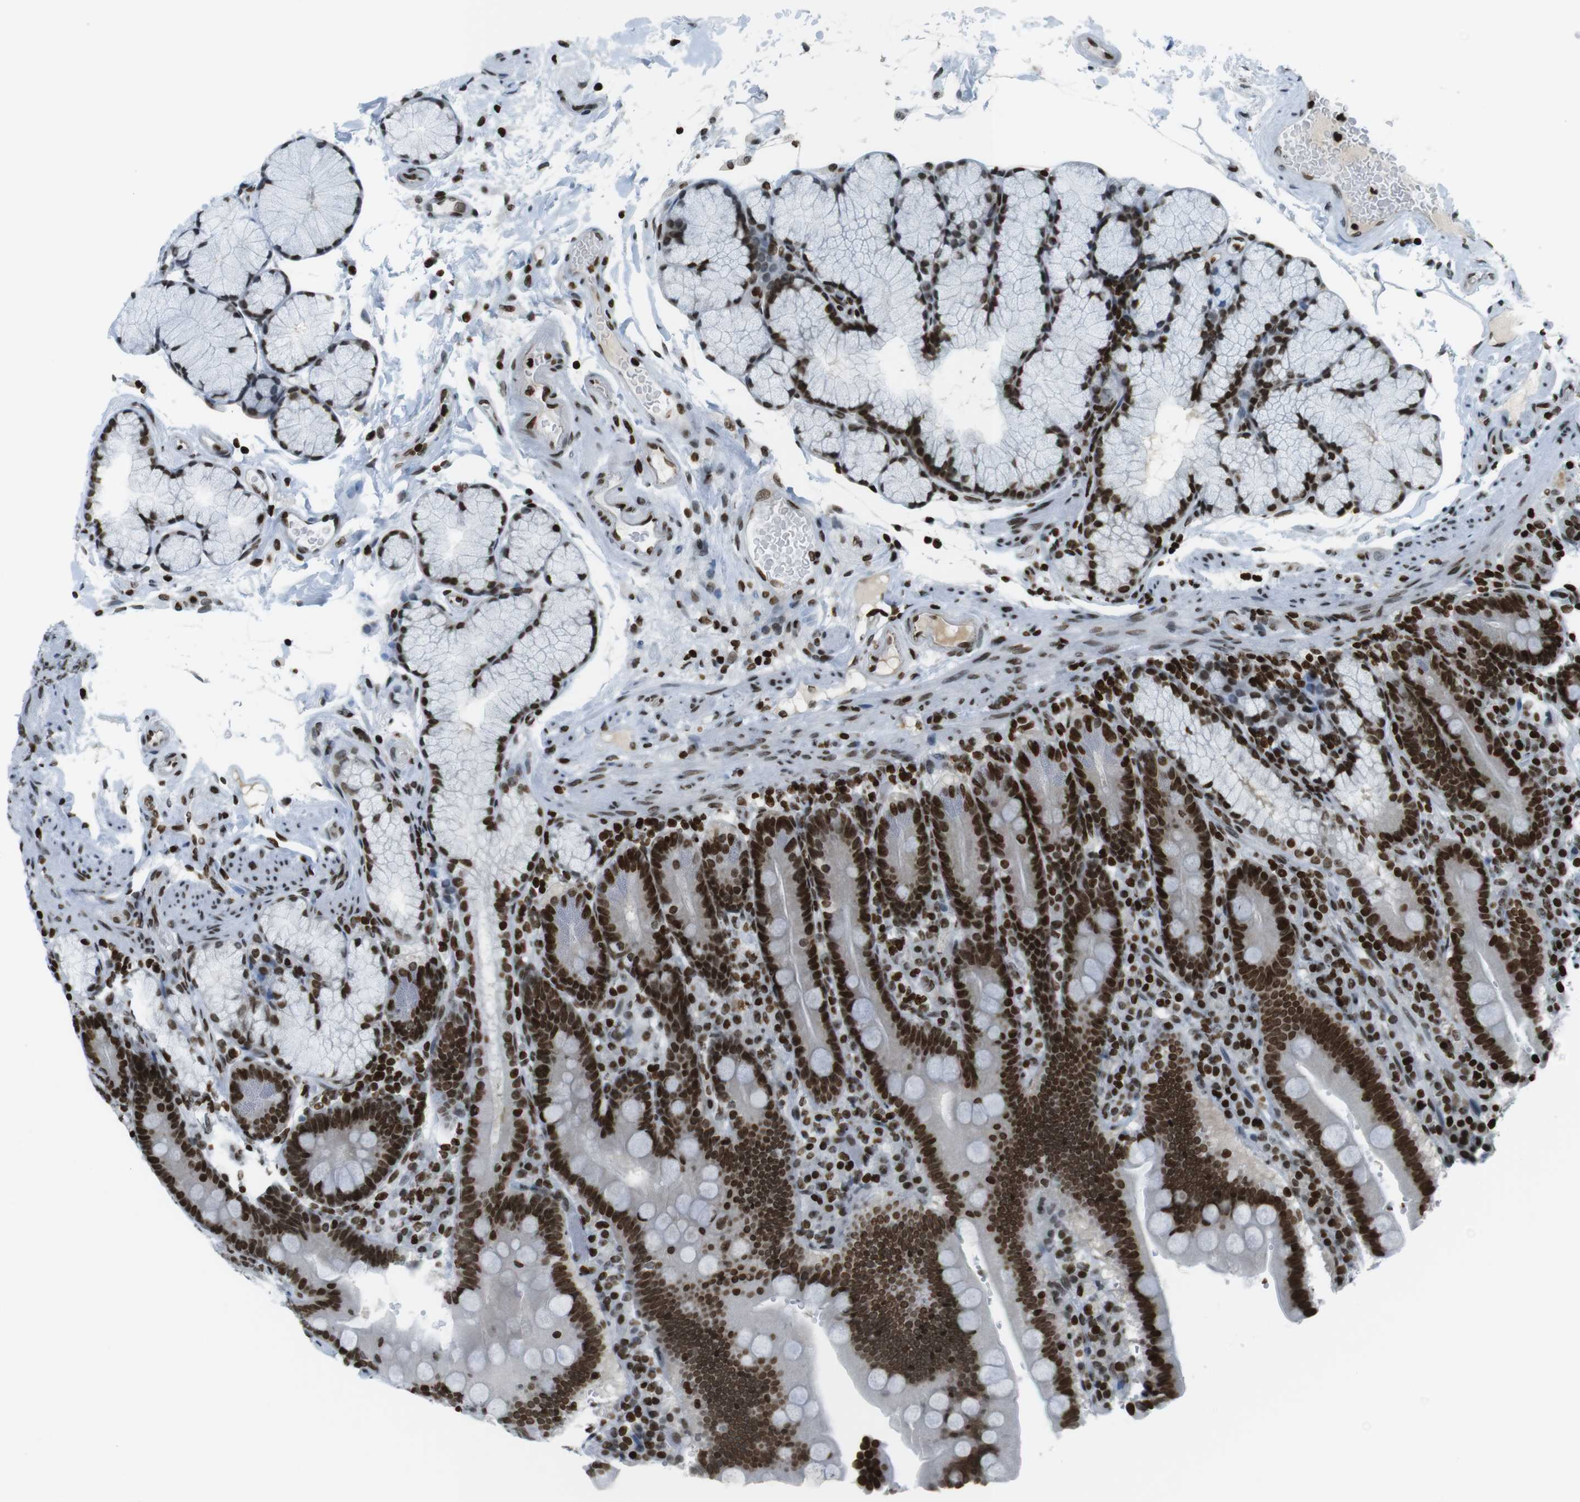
{"staining": {"intensity": "strong", "quantity": ">75%", "location": "nuclear"}, "tissue": "duodenum", "cell_type": "Glandular cells", "image_type": "normal", "snomed": [{"axis": "morphology", "description": "Normal tissue, NOS"}, {"axis": "topography", "description": "Small intestine, NOS"}], "caption": "Benign duodenum demonstrates strong nuclear expression in approximately >75% of glandular cells.", "gene": "H2AC8", "patient": {"sex": "female", "age": 71}}